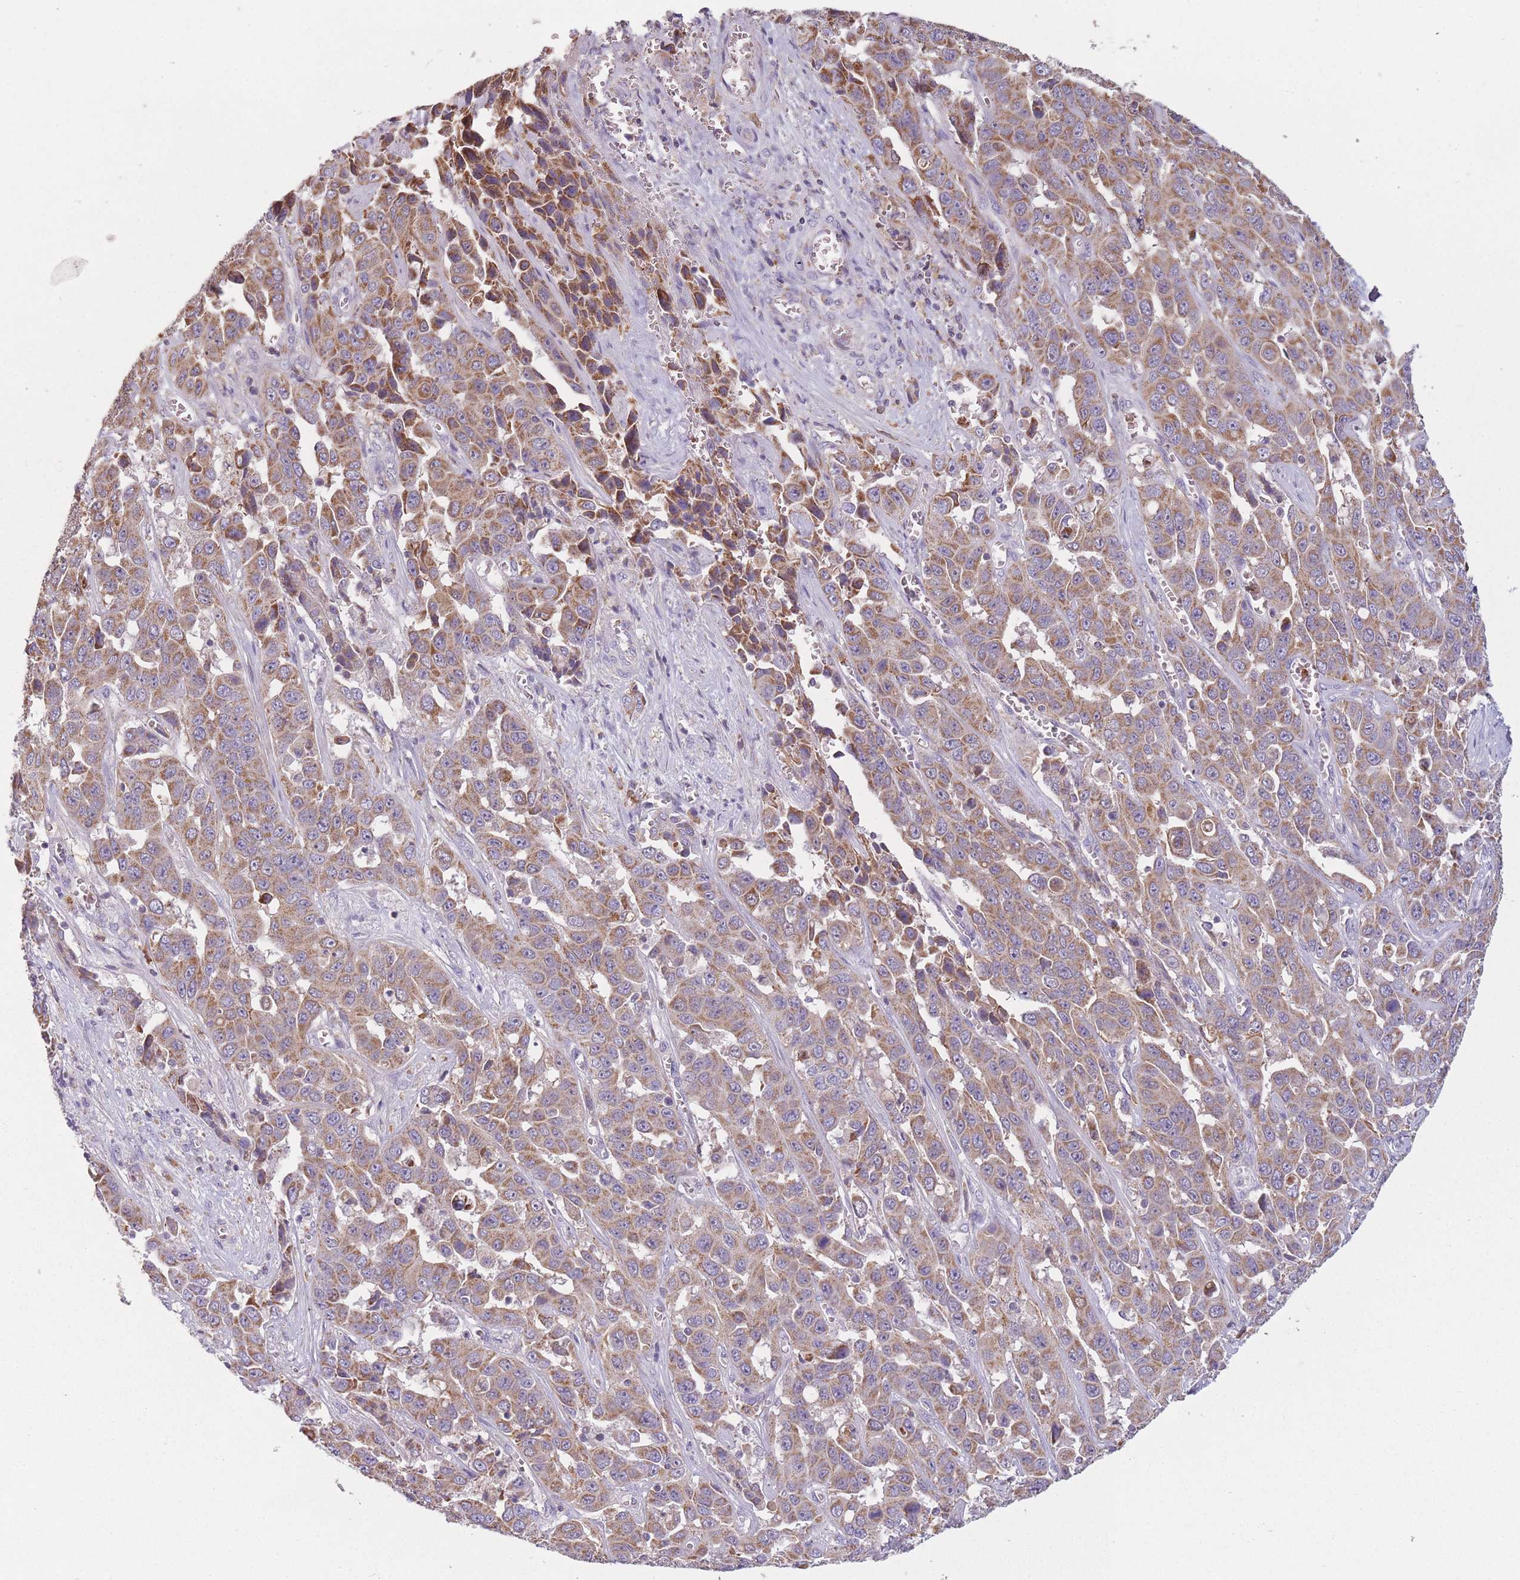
{"staining": {"intensity": "moderate", "quantity": ">75%", "location": "cytoplasmic/membranous"}, "tissue": "liver cancer", "cell_type": "Tumor cells", "image_type": "cancer", "snomed": [{"axis": "morphology", "description": "Cholangiocarcinoma"}, {"axis": "topography", "description": "Liver"}], "caption": "IHC histopathology image of human cholangiocarcinoma (liver) stained for a protein (brown), which reveals medium levels of moderate cytoplasmic/membranous expression in about >75% of tumor cells.", "gene": "PRAM1", "patient": {"sex": "female", "age": 52}}